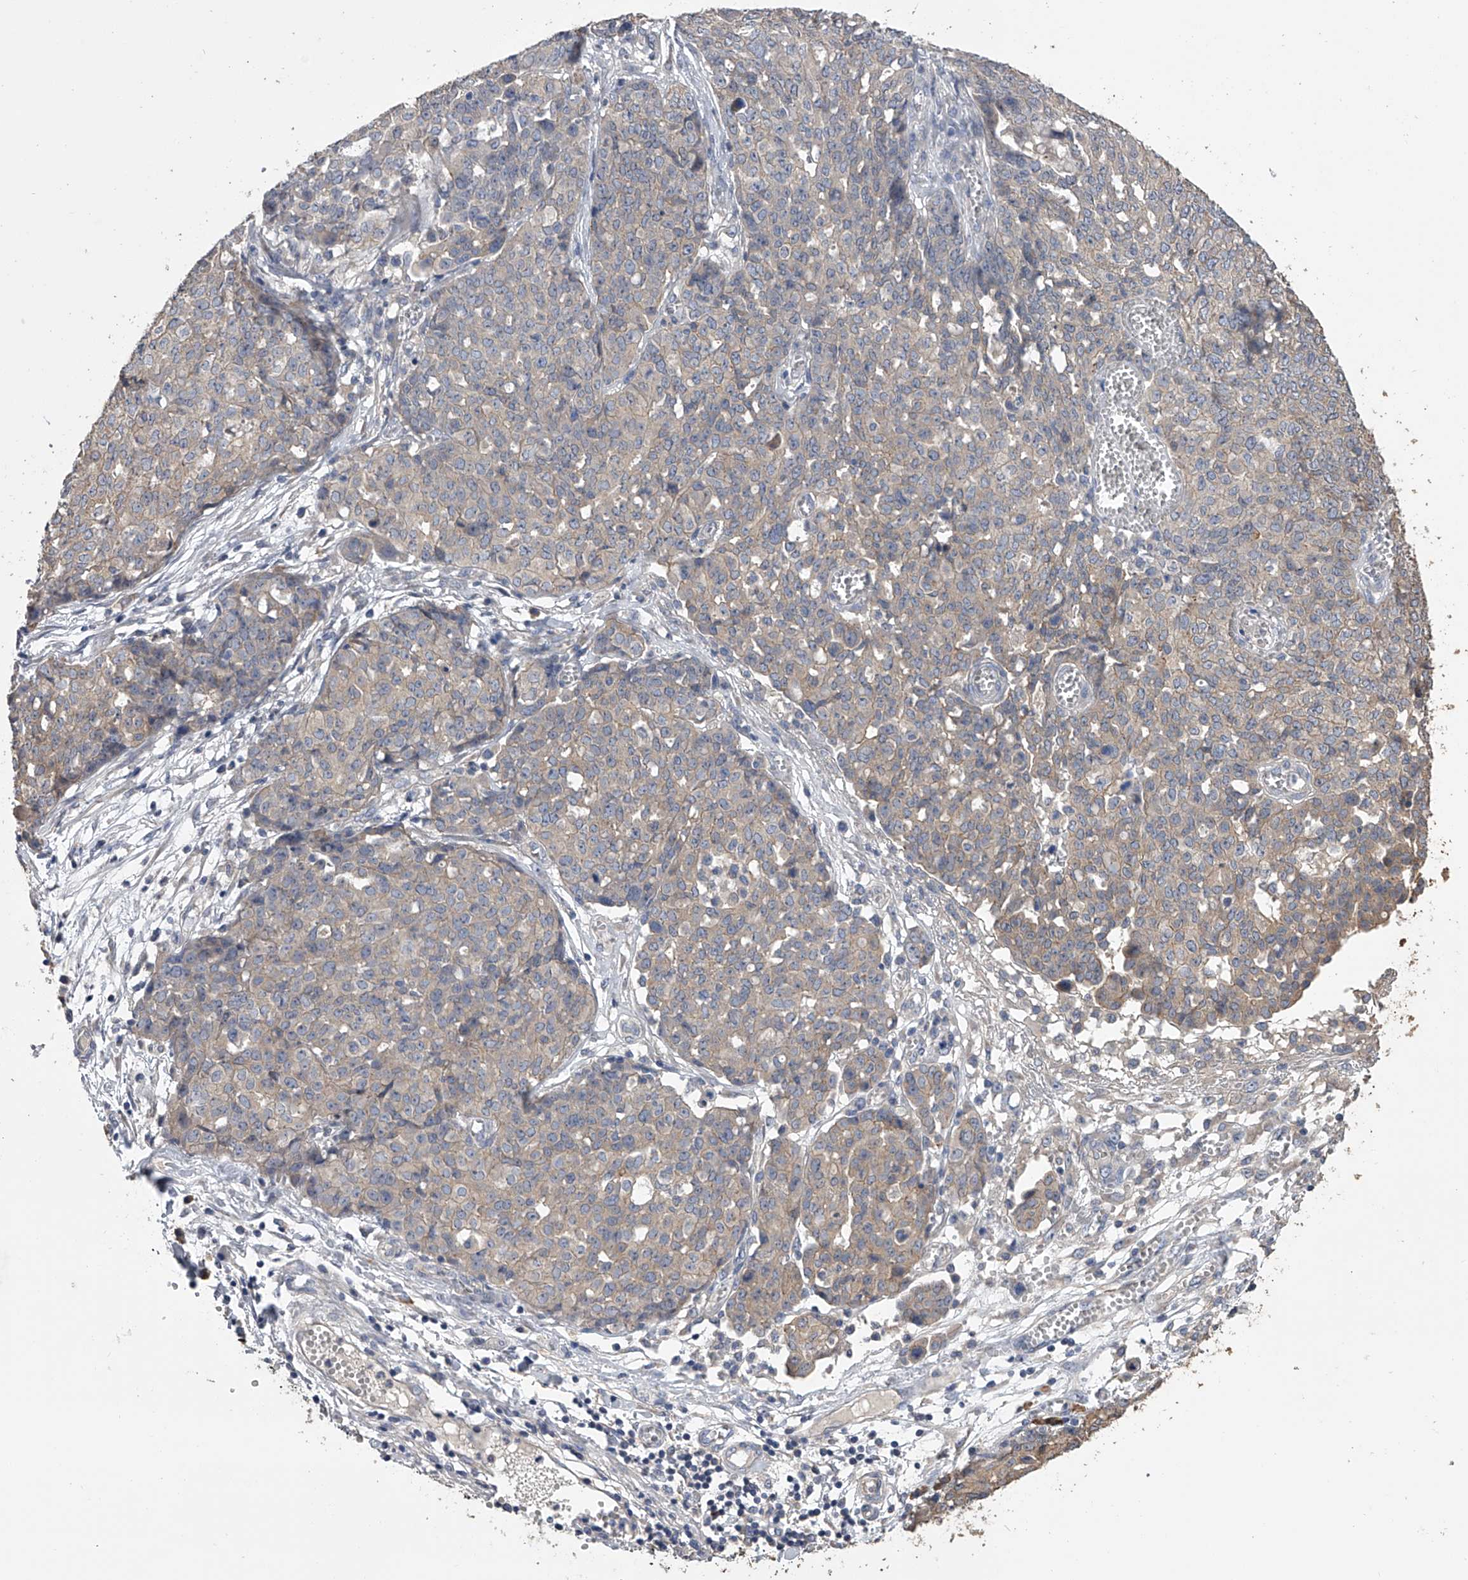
{"staining": {"intensity": "weak", "quantity": "<25%", "location": "cytoplasmic/membranous"}, "tissue": "ovarian cancer", "cell_type": "Tumor cells", "image_type": "cancer", "snomed": [{"axis": "morphology", "description": "Cystadenocarcinoma, serous, NOS"}, {"axis": "topography", "description": "Soft tissue"}, {"axis": "topography", "description": "Ovary"}], "caption": "Tumor cells are negative for protein expression in human ovarian cancer.", "gene": "ZNF343", "patient": {"sex": "female", "age": 57}}